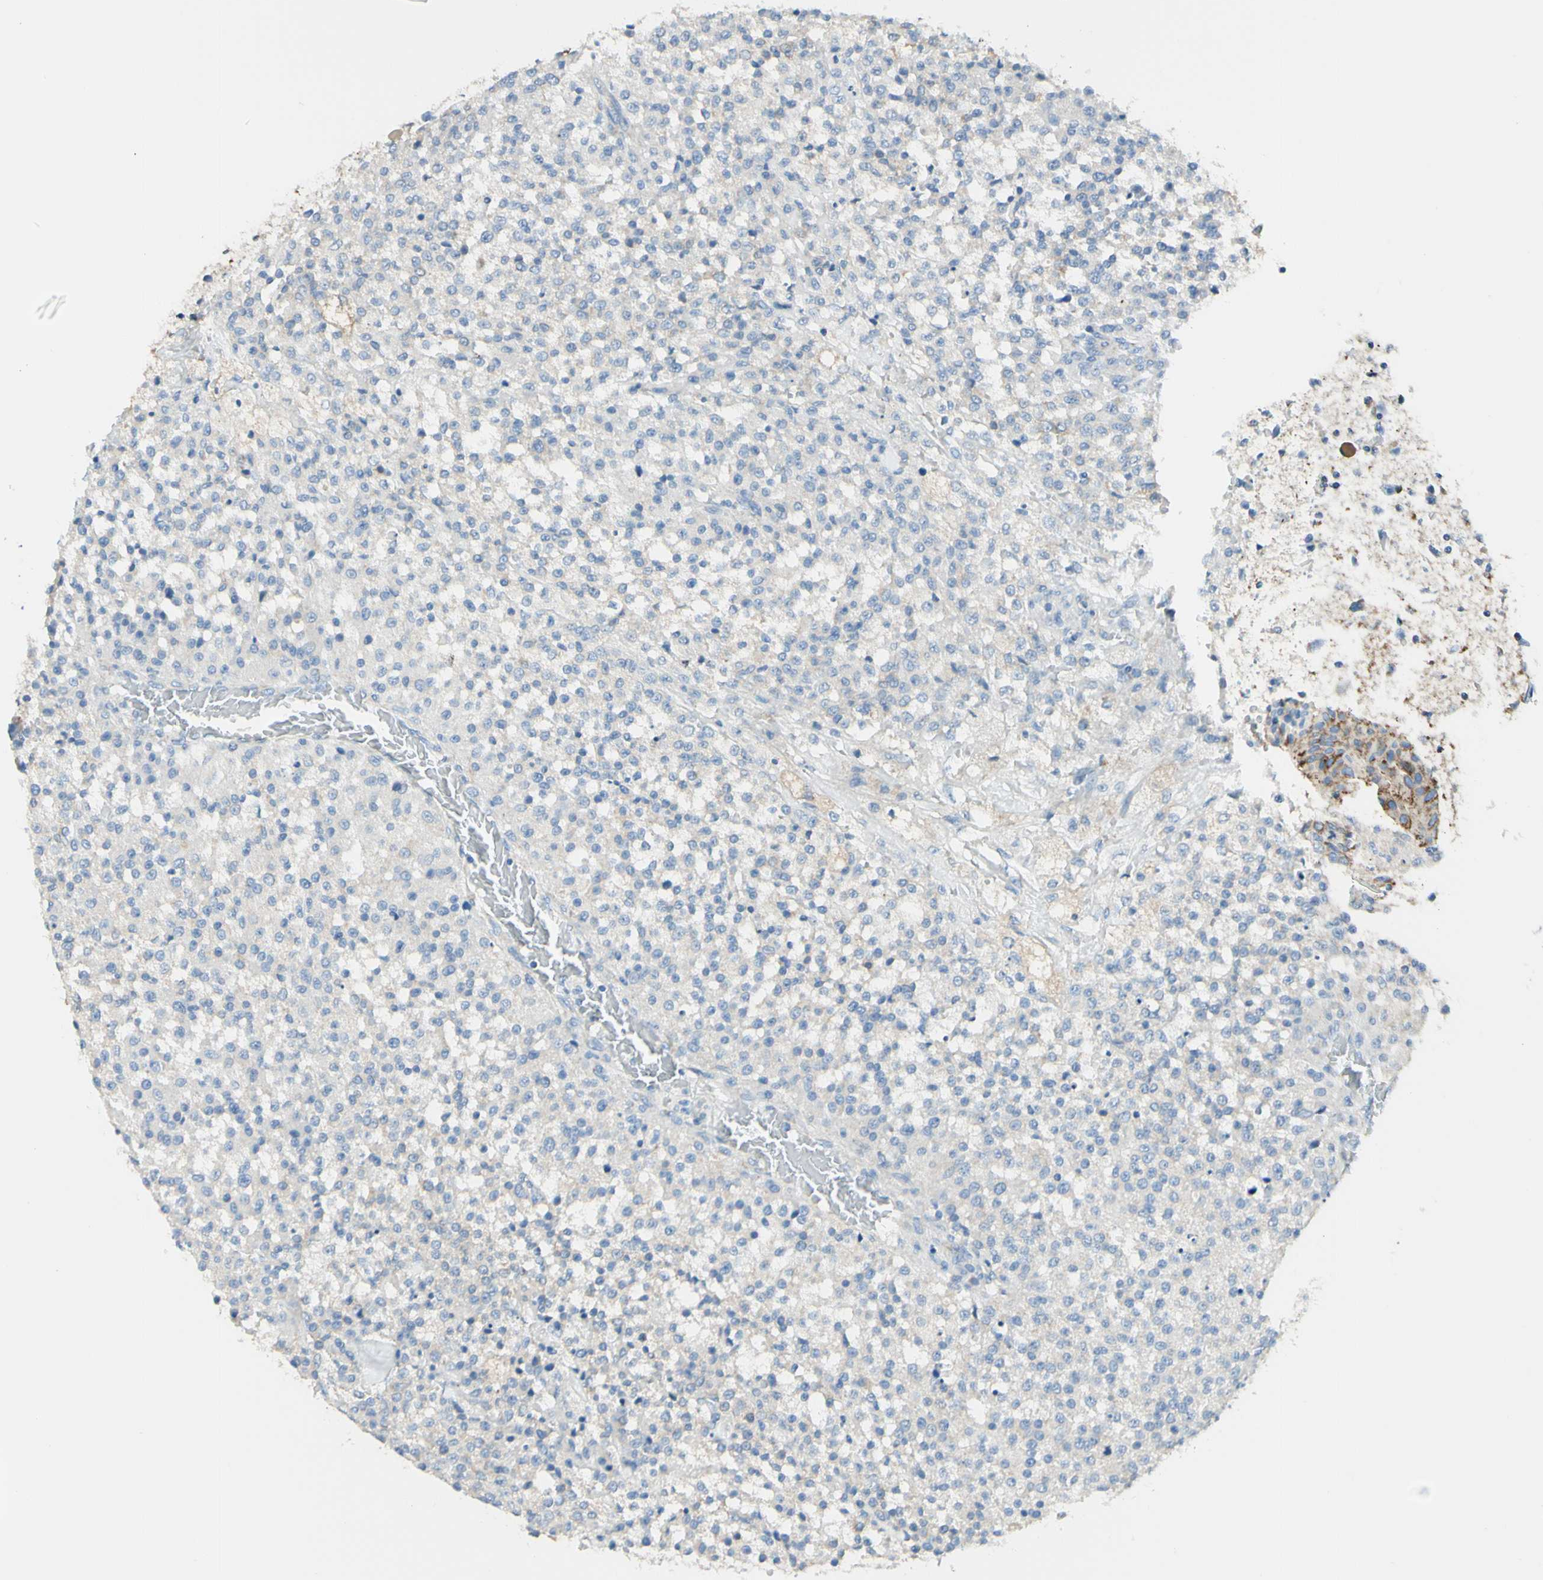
{"staining": {"intensity": "weak", "quantity": "<25%", "location": "cytoplasmic/membranous"}, "tissue": "testis cancer", "cell_type": "Tumor cells", "image_type": "cancer", "snomed": [{"axis": "morphology", "description": "Seminoma, NOS"}, {"axis": "topography", "description": "Testis"}], "caption": "Protein analysis of seminoma (testis) reveals no significant expression in tumor cells.", "gene": "ARMC10", "patient": {"sex": "male", "age": 59}}